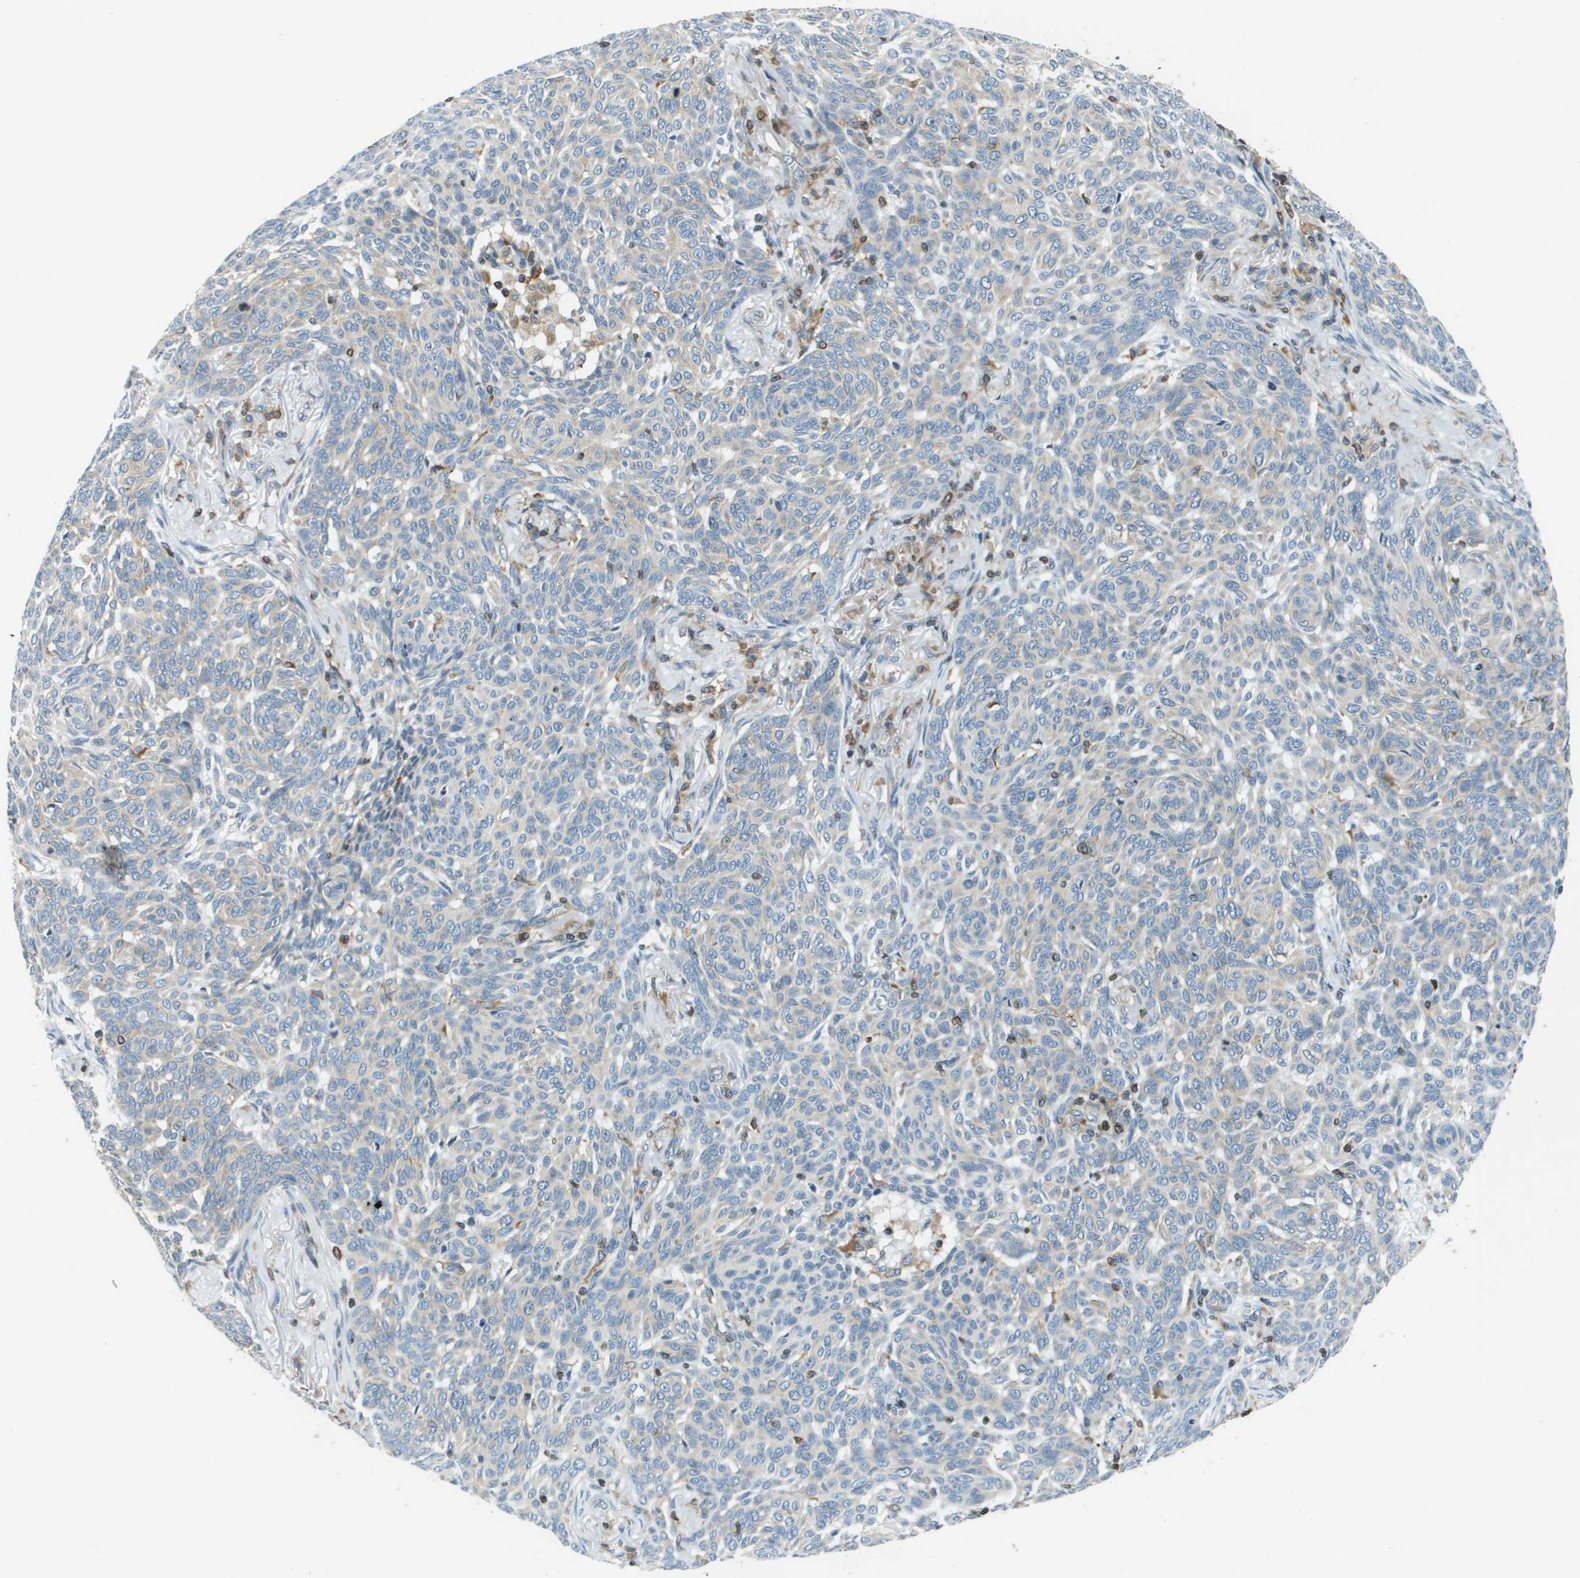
{"staining": {"intensity": "weak", "quantity": "<25%", "location": "cytoplasmic/membranous"}, "tissue": "skin cancer", "cell_type": "Tumor cells", "image_type": "cancer", "snomed": [{"axis": "morphology", "description": "Basal cell carcinoma"}, {"axis": "topography", "description": "Skin"}], "caption": "High magnification brightfield microscopy of skin cancer (basal cell carcinoma) stained with DAB (brown) and counterstained with hematoxylin (blue): tumor cells show no significant staining.", "gene": "ESYT1", "patient": {"sex": "male", "age": 85}}